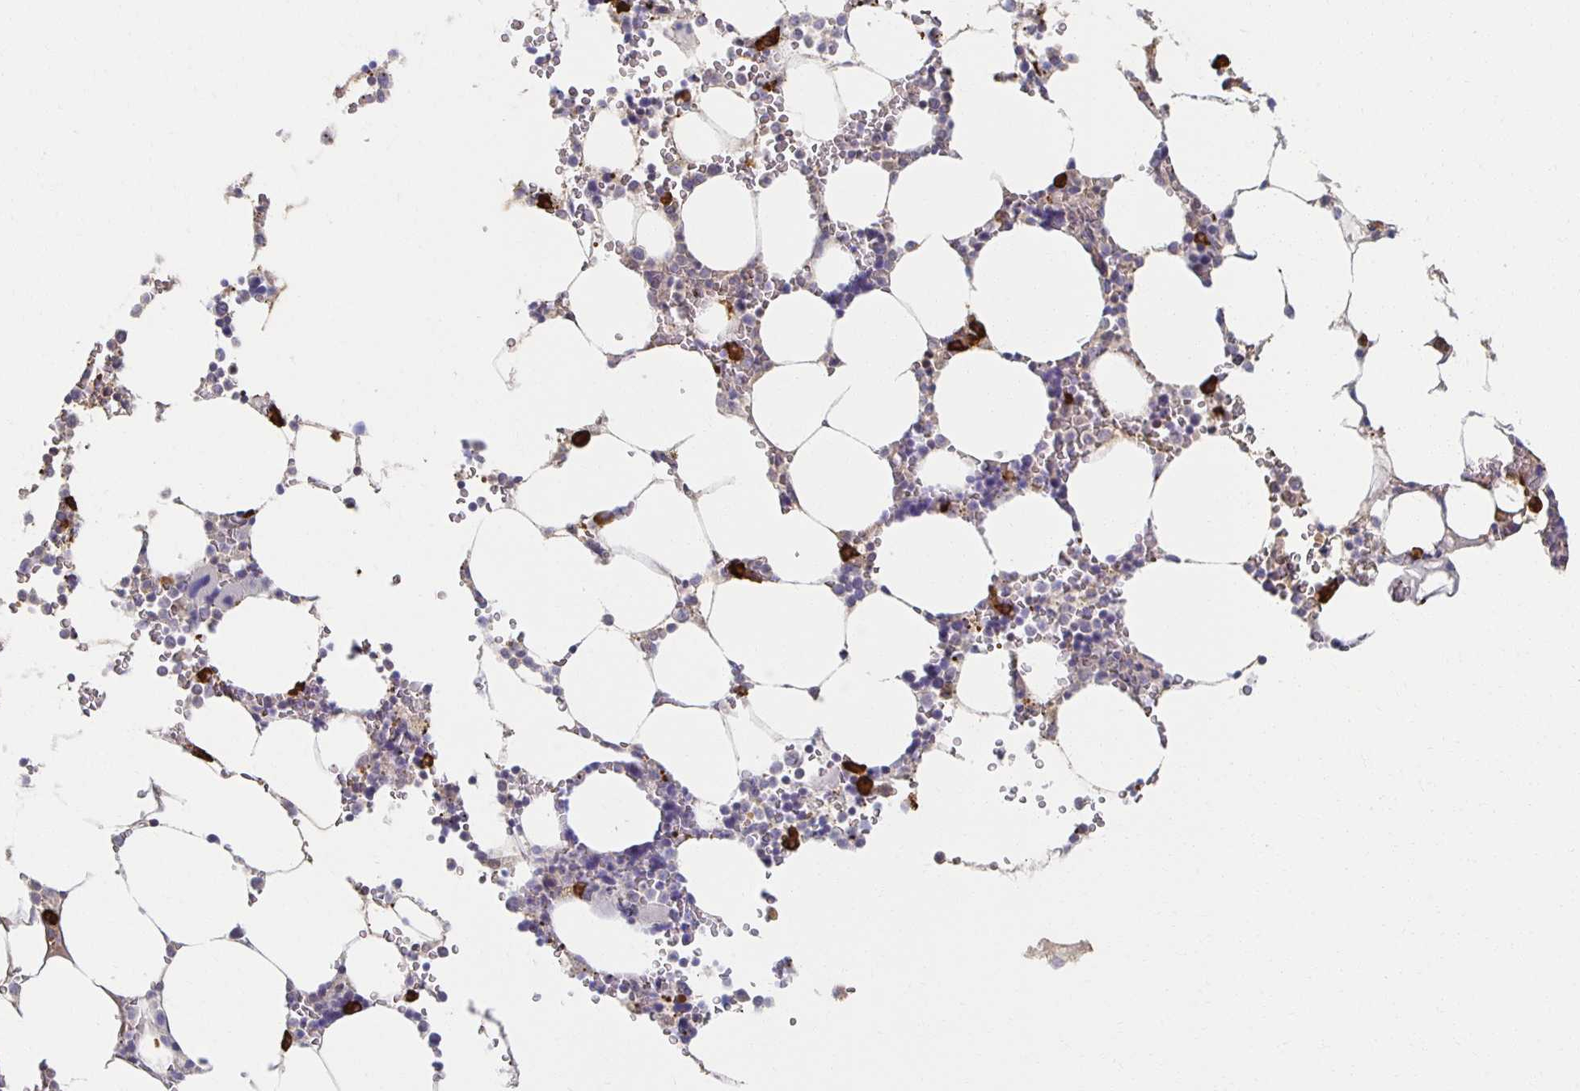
{"staining": {"intensity": "strong", "quantity": "<25%", "location": "cytoplasmic/membranous"}, "tissue": "bone marrow", "cell_type": "Hematopoietic cells", "image_type": "normal", "snomed": [{"axis": "morphology", "description": "Normal tissue, NOS"}, {"axis": "topography", "description": "Bone marrow"}], "caption": "A high-resolution image shows immunohistochemistry staining of unremarkable bone marrow, which exhibits strong cytoplasmic/membranous expression in approximately <25% of hematopoietic cells. Ihc stains the protein of interest in brown and the nuclei are stained blue.", "gene": "ZNF692", "patient": {"sex": "male", "age": 64}}